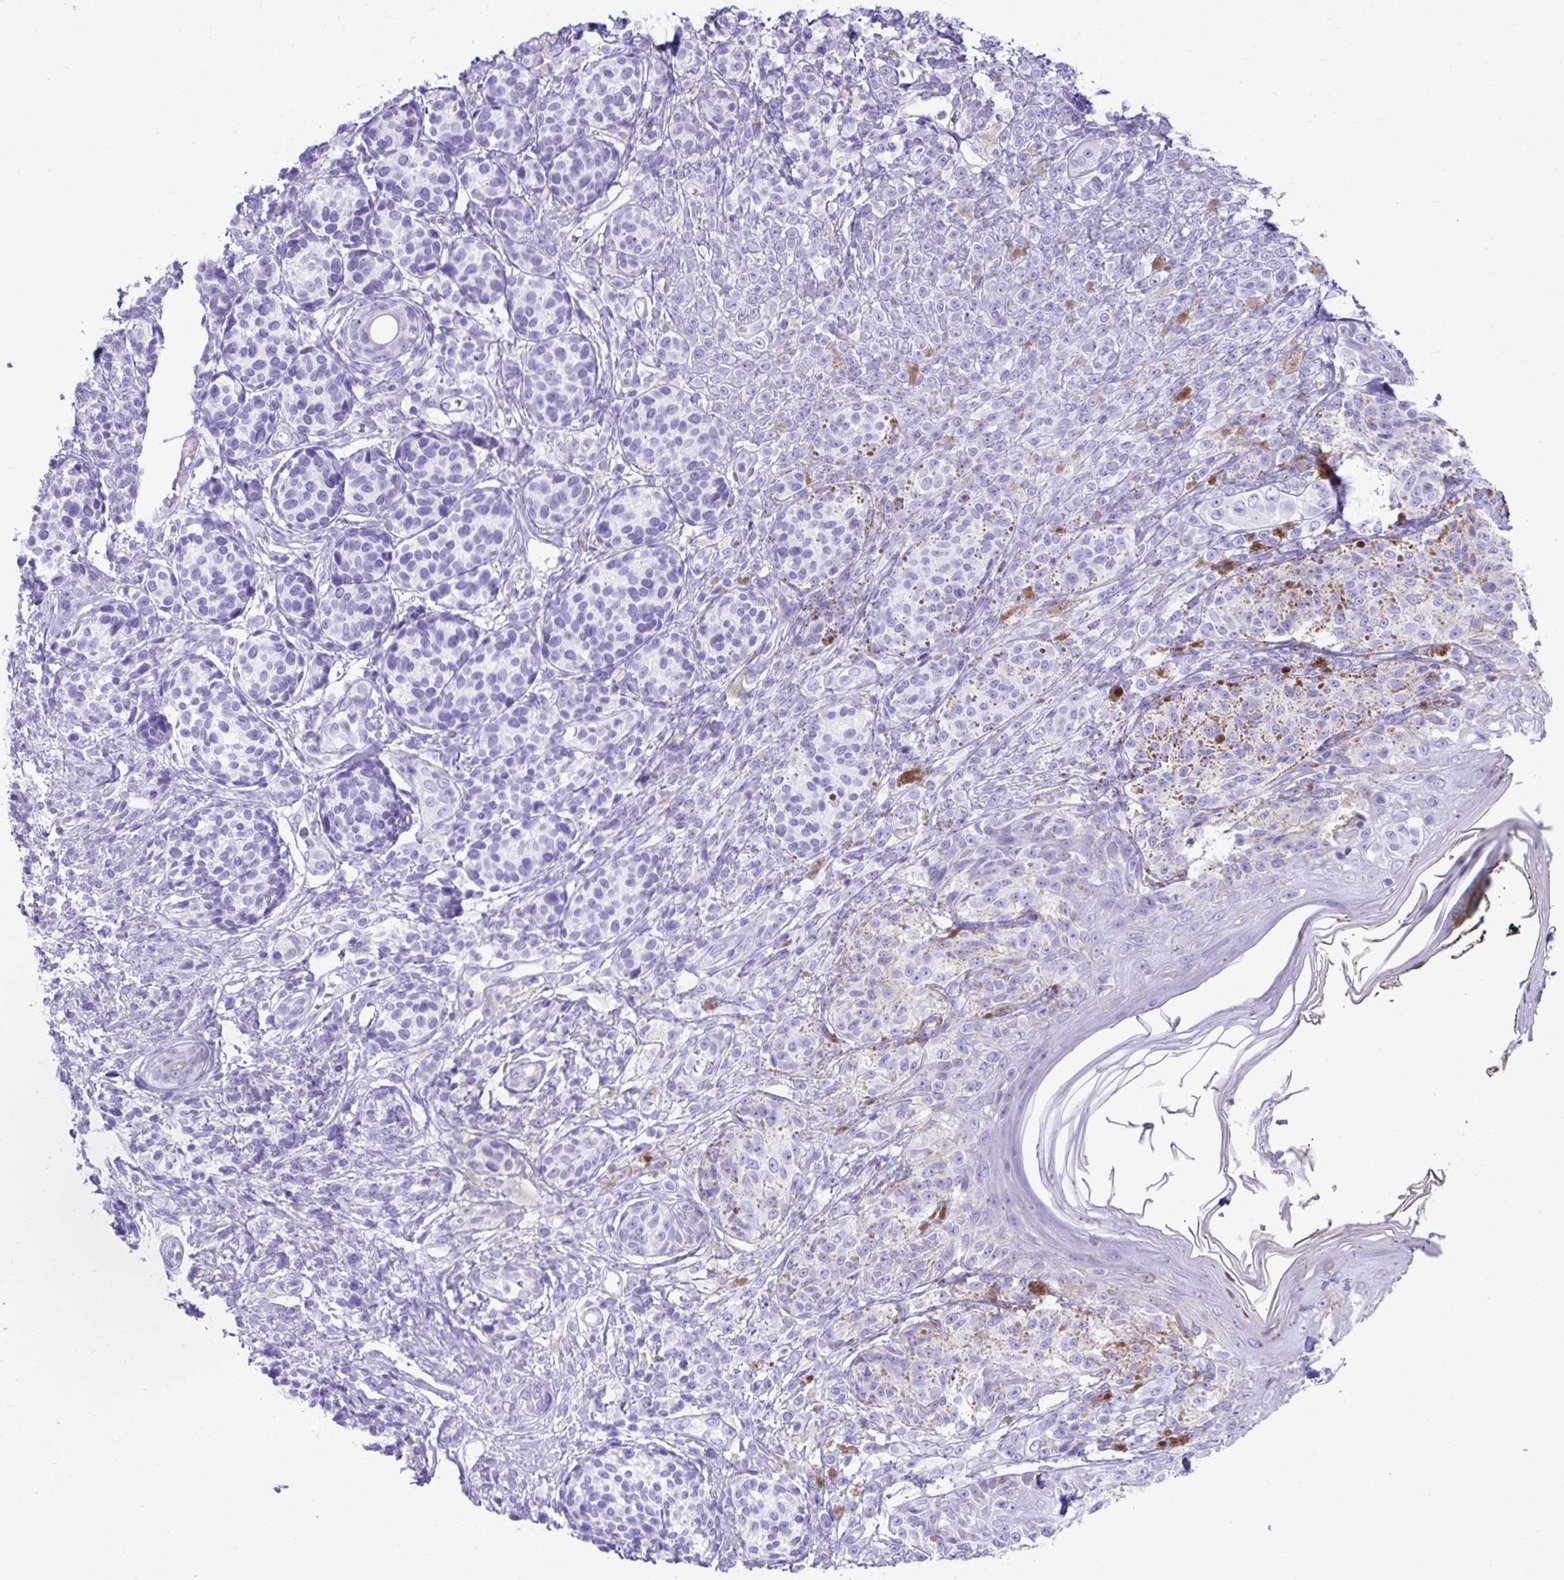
{"staining": {"intensity": "negative", "quantity": "none", "location": "none"}, "tissue": "melanoma", "cell_type": "Tumor cells", "image_type": "cancer", "snomed": [{"axis": "morphology", "description": "Malignant melanoma, NOS"}, {"axis": "topography", "description": "Skin"}], "caption": "A high-resolution photomicrograph shows immunohistochemistry staining of malignant melanoma, which exhibits no significant positivity in tumor cells.", "gene": "PSCA", "patient": {"sex": "male", "age": 42}}